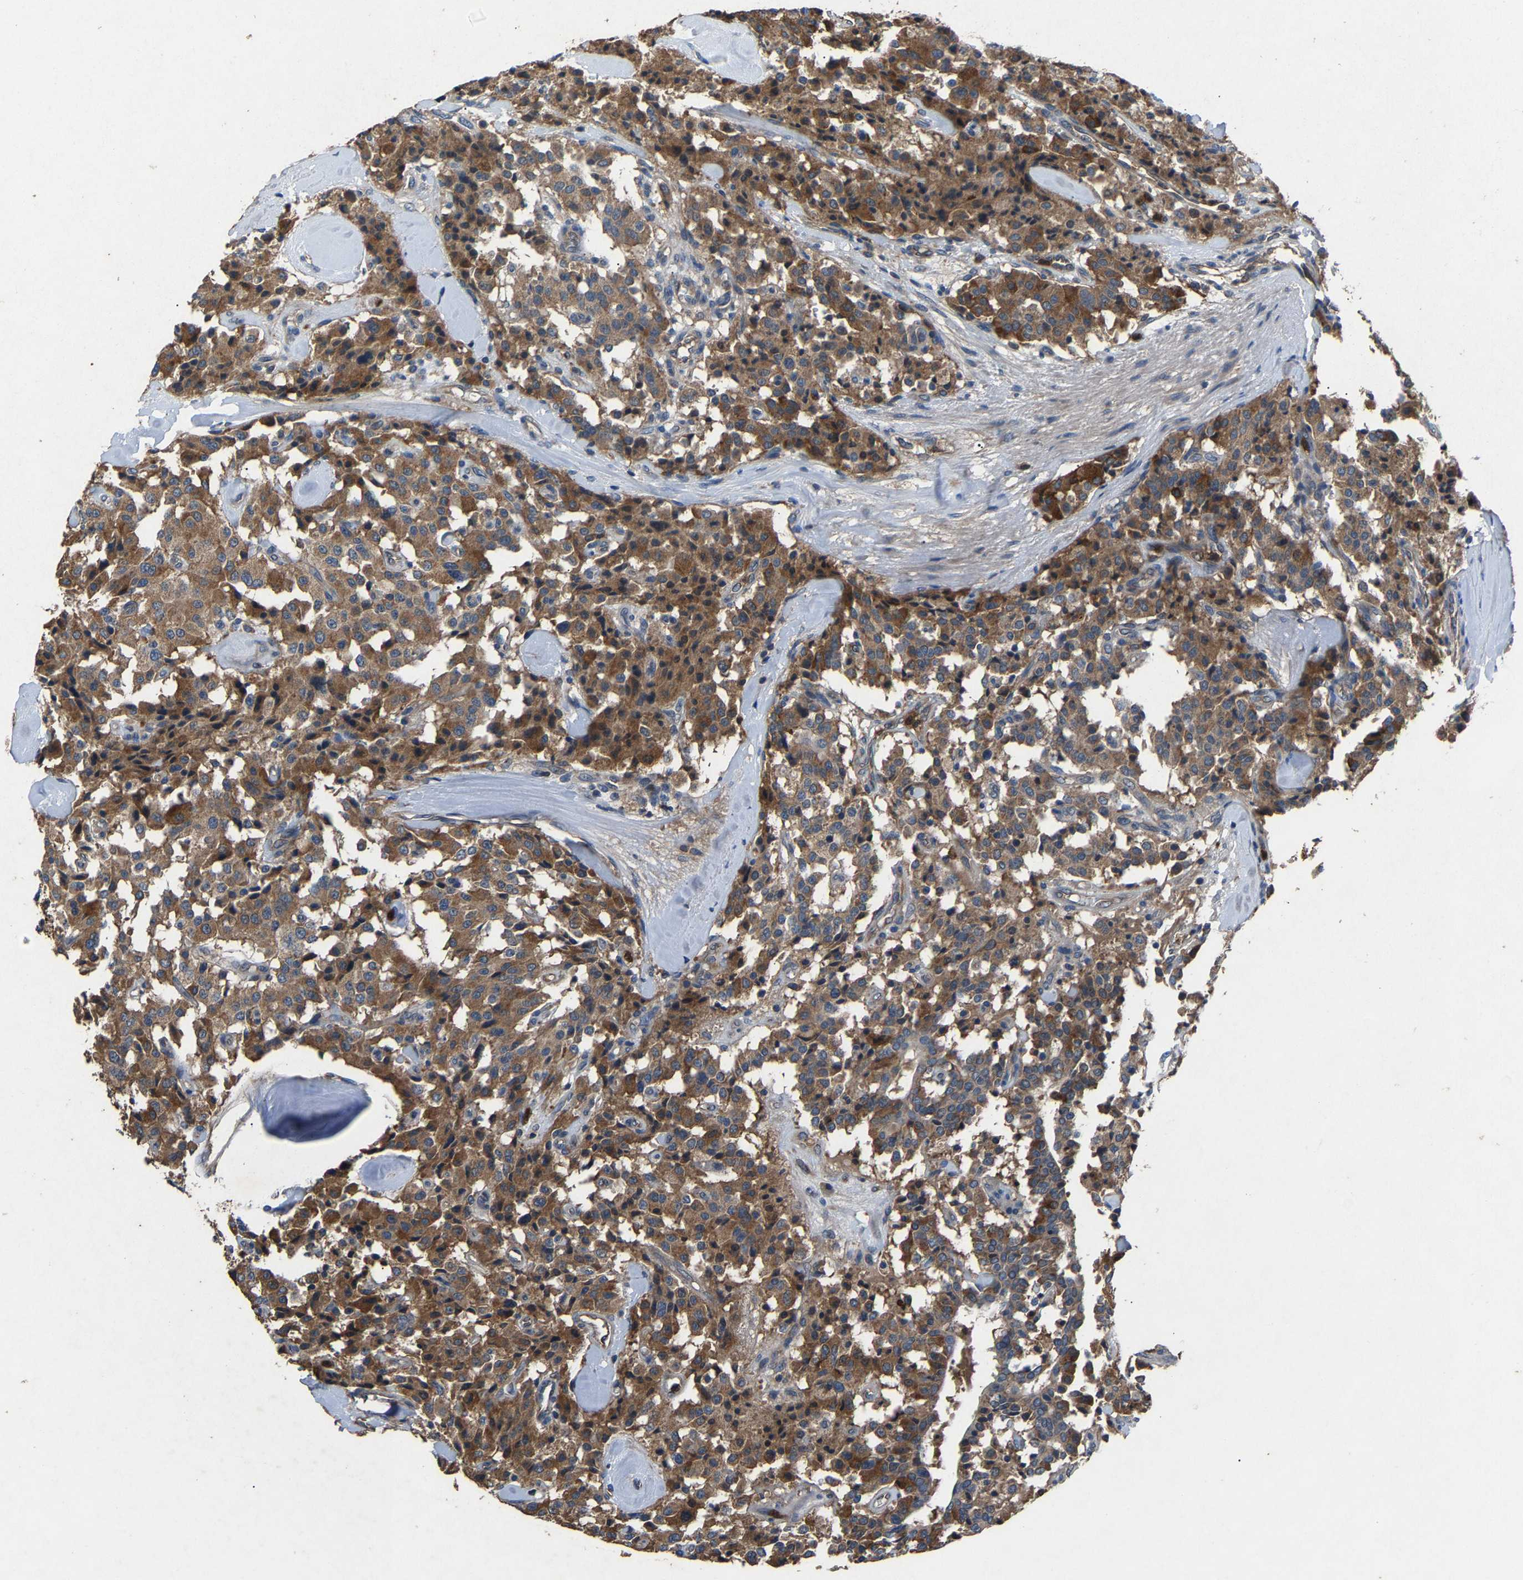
{"staining": {"intensity": "moderate", "quantity": ">75%", "location": "cytoplasmic/membranous"}, "tissue": "carcinoid", "cell_type": "Tumor cells", "image_type": "cancer", "snomed": [{"axis": "morphology", "description": "Carcinoid, malignant, NOS"}, {"axis": "topography", "description": "Lung"}], "caption": "Carcinoid (malignant) tissue shows moderate cytoplasmic/membranous expression in about >75% of tumor cells, visualized by immunohistochemistry.", "gene": "PPID", "patient": {"sex": "male", "age": 30}}